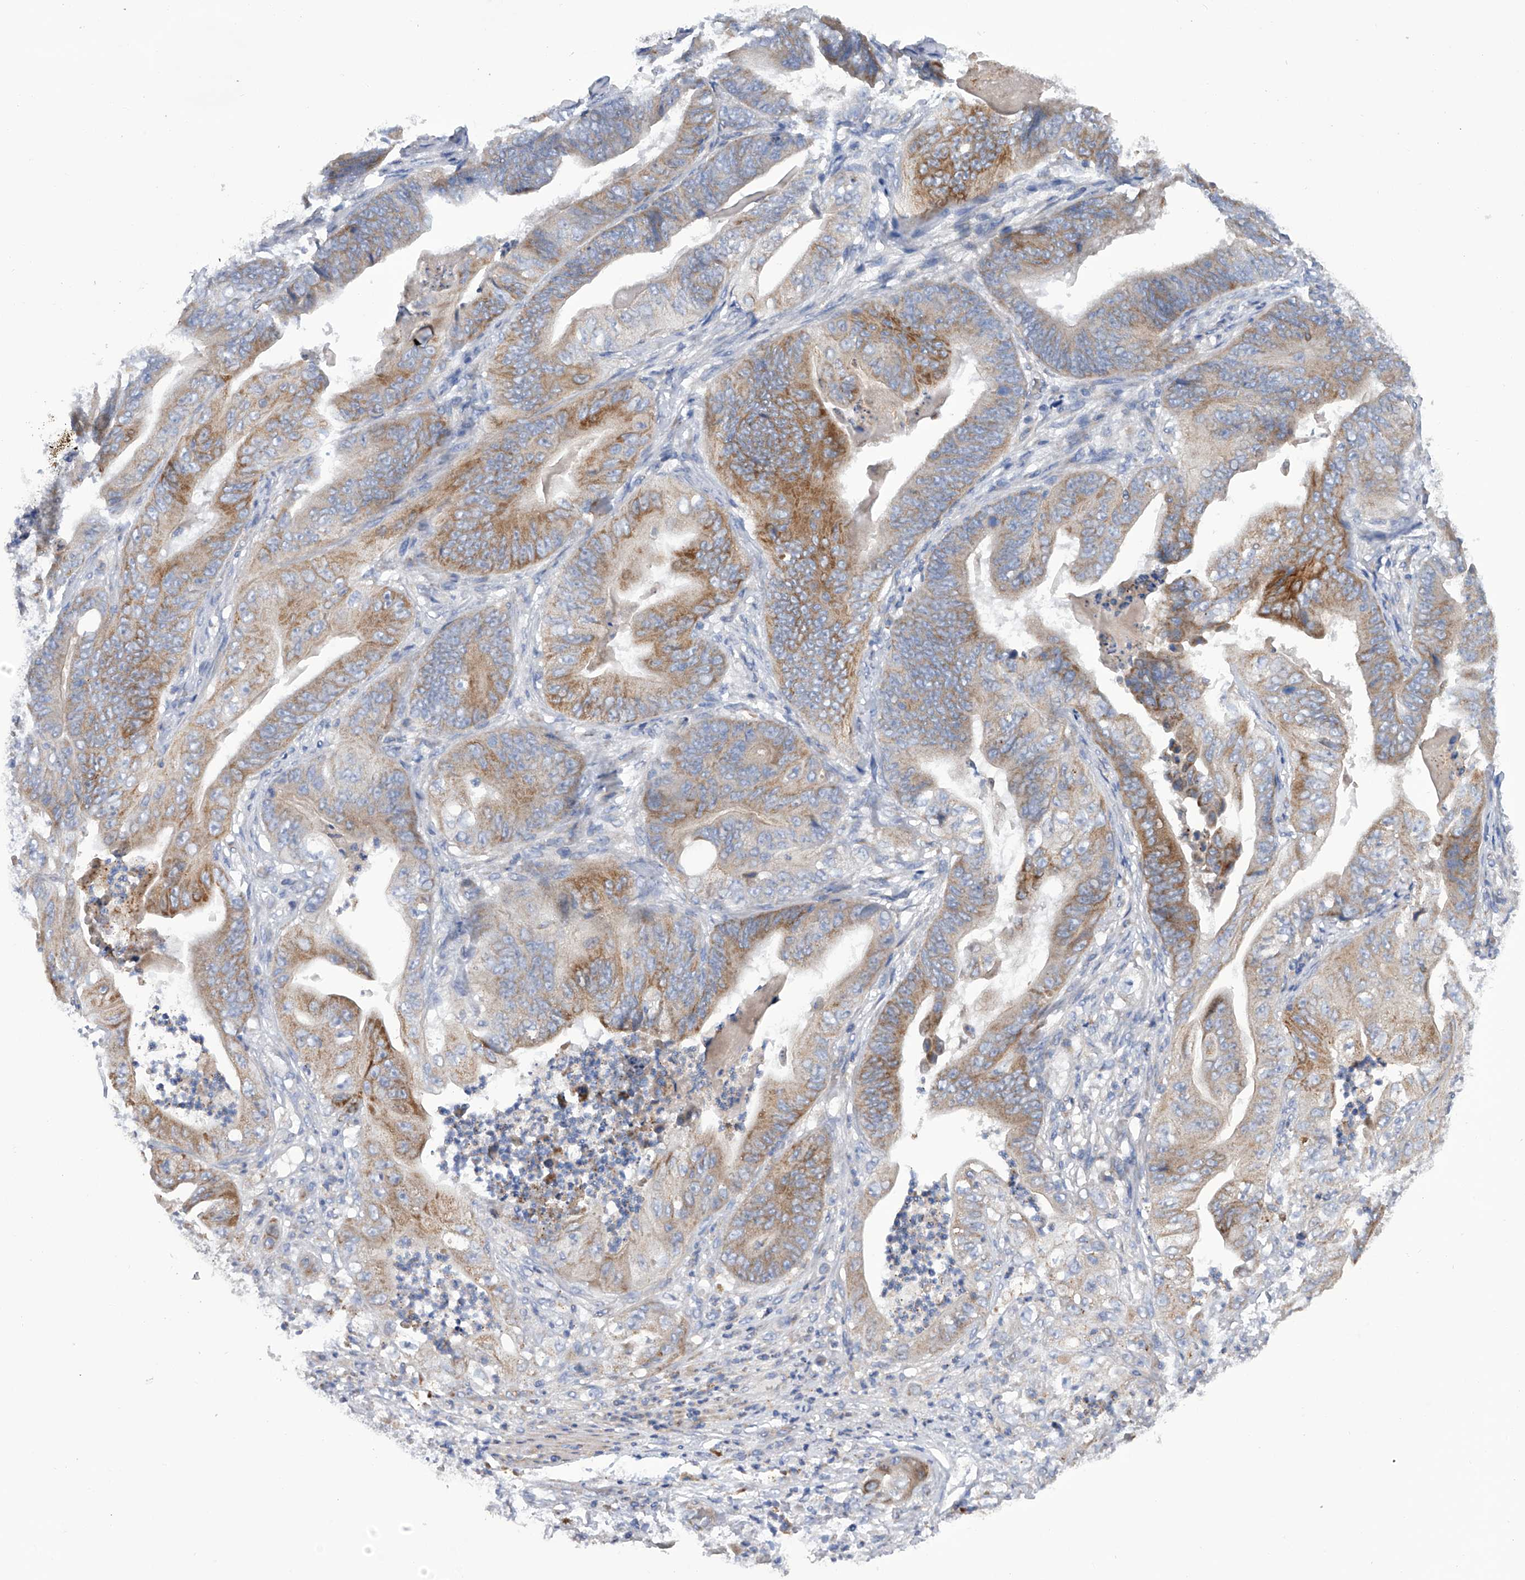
{"staining": {"intensity": "moderate", "quantity": ">75%", "location": "cytoplasmic/membranous"}, "tissue": "stomach cancer", "cell_type": "Tumor cells", "image_type": "cancer", "snomed": [{"axis": "morphology", "description": "Adenocarcinoma, NOS"}, {"axis": "topography", "description": "Stomach"}], "caption": "Human stomach adenocarcinoma stained for a protein (brown) reveals moderate cytoplasmic/membranous positive positivity in approximately >75% of tumor cells.", "gene": "MLYCD", "patient": {"sex": "female", "age": 73}}